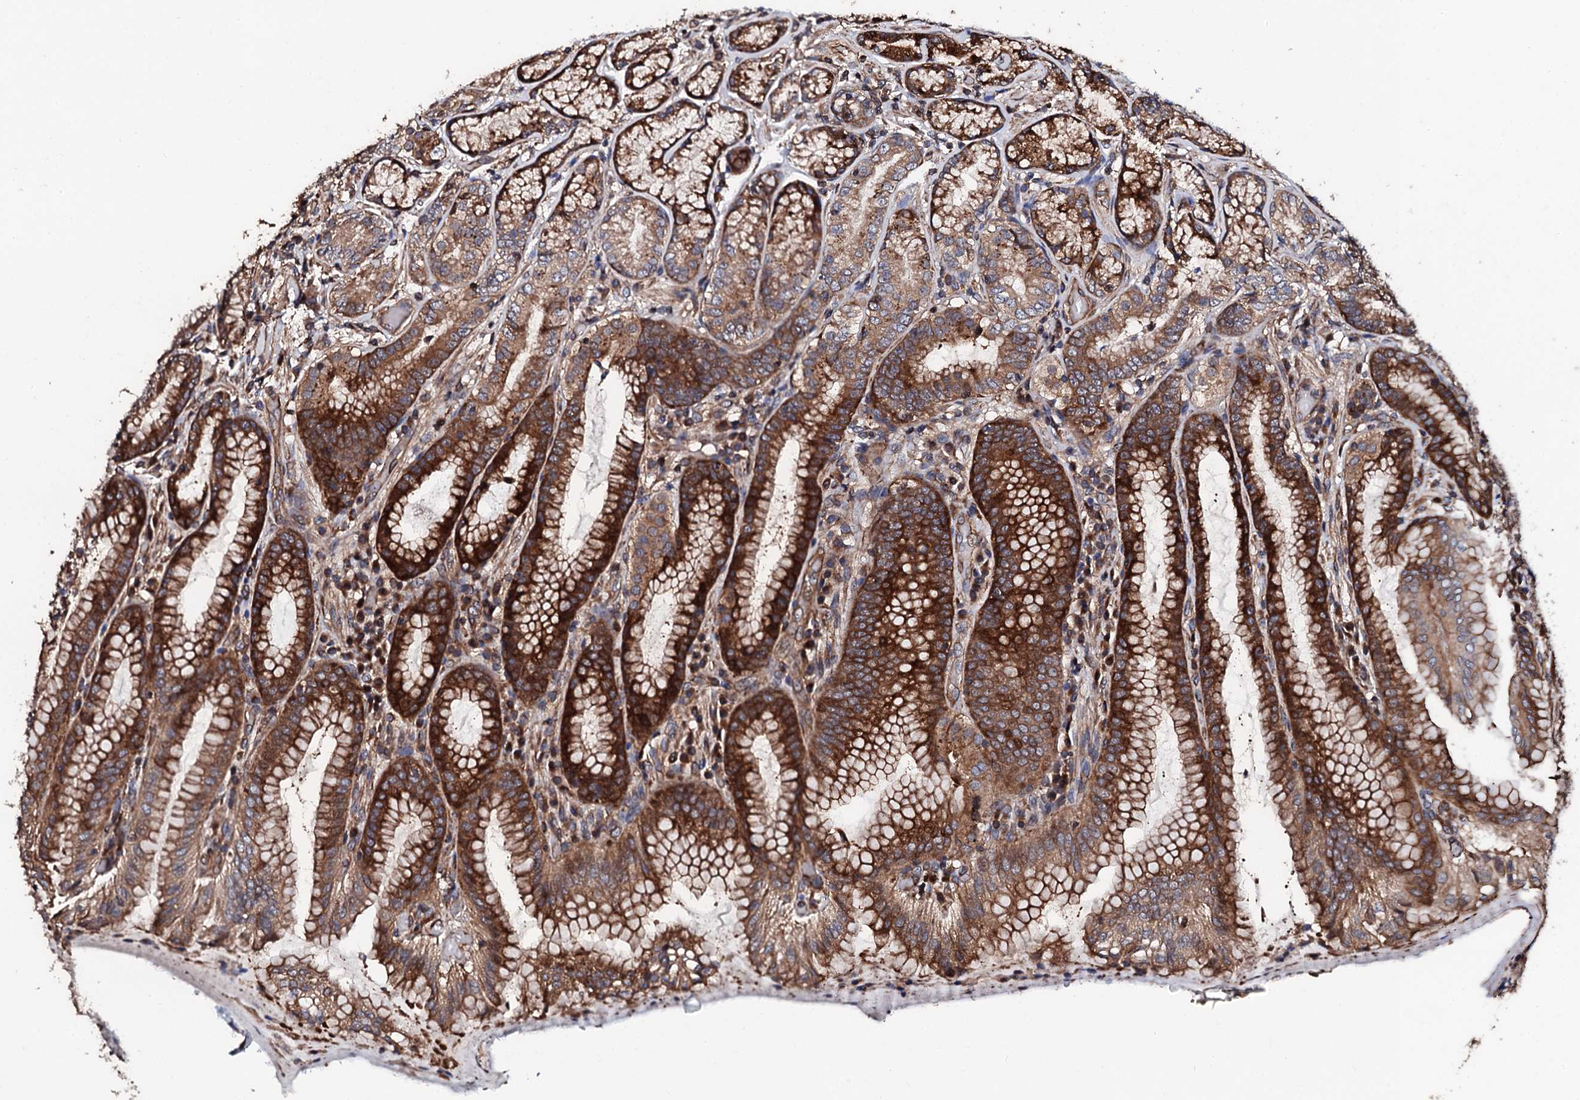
{"staining": {"intensity": "strong", "quantity": ">75%", "location": "cytoplasmic/membranous,nuclear"}, "tissue": "stomach", "cell_type": "Glandular cells", "image_type": "normal", "snomed": [{"axis": "morphology", "description": "Normal tissue, NOS"}, {"axis": "topography", "description": "Stomach, upper"}, {"axis": "topography", "description": "Stomach, lower"}], "caption": "The immunohistochemical stain labels strong cytoplasmic/membranous,nuclear staining in glandular cells of unremarkable stomach.", "gene": "CKAP5", "patient": {"sex": "female", "age": 76}}